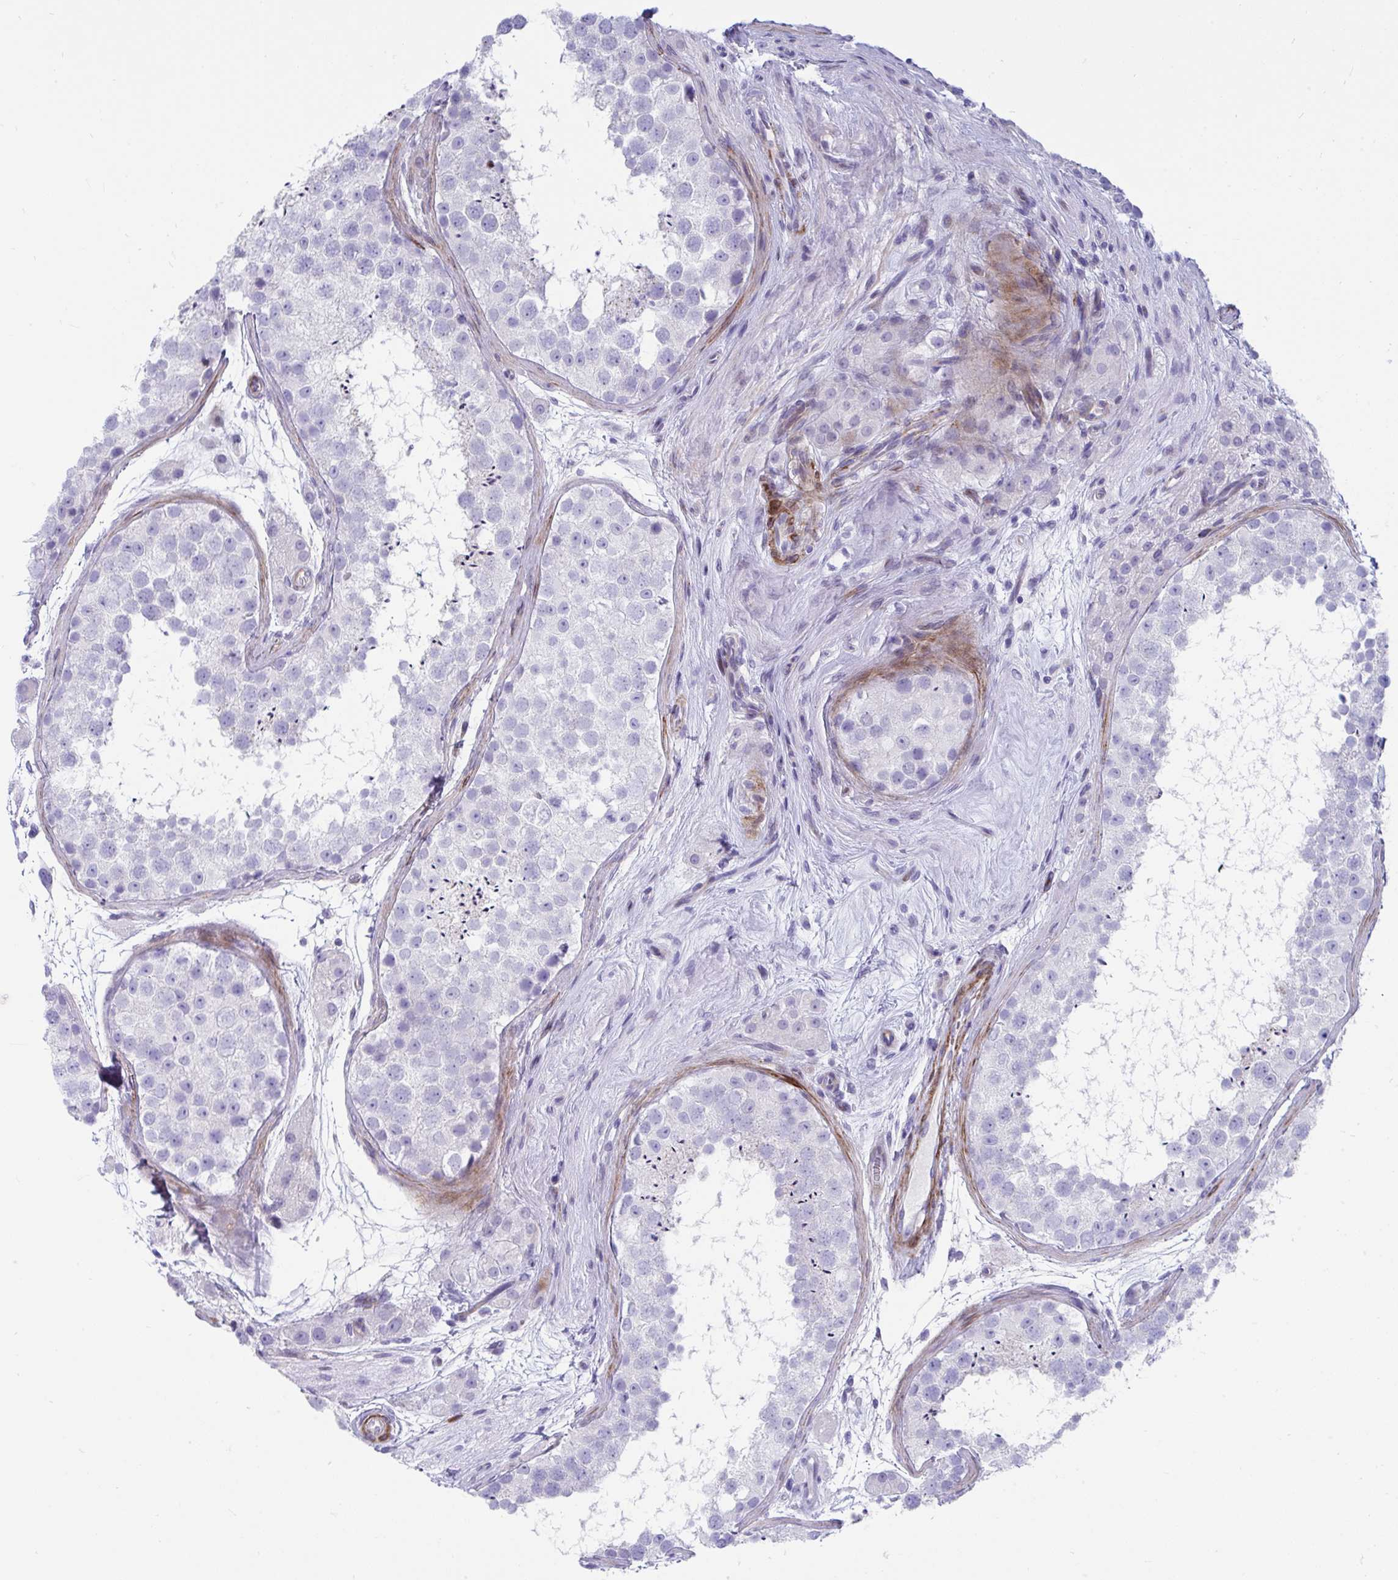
{"staining": {"intensity": "negative", "quantity": "none", "location": "none"}, "tissue": "testis", "cell_type": "Cells in seminiferous ducts", "image_type": "normal", "snomed": [{"axis": "morphology", "description": "Normal tissue, NOS"}, {"axis": "topography", "description": "Testis"}], "caption": "Immunohistochemical staining of benign human testis demonstrates no significant positivity in cells in seminiferous ducts.", "gene": "GRXCR2", "patient": {"sex": "male", "age": 41}}